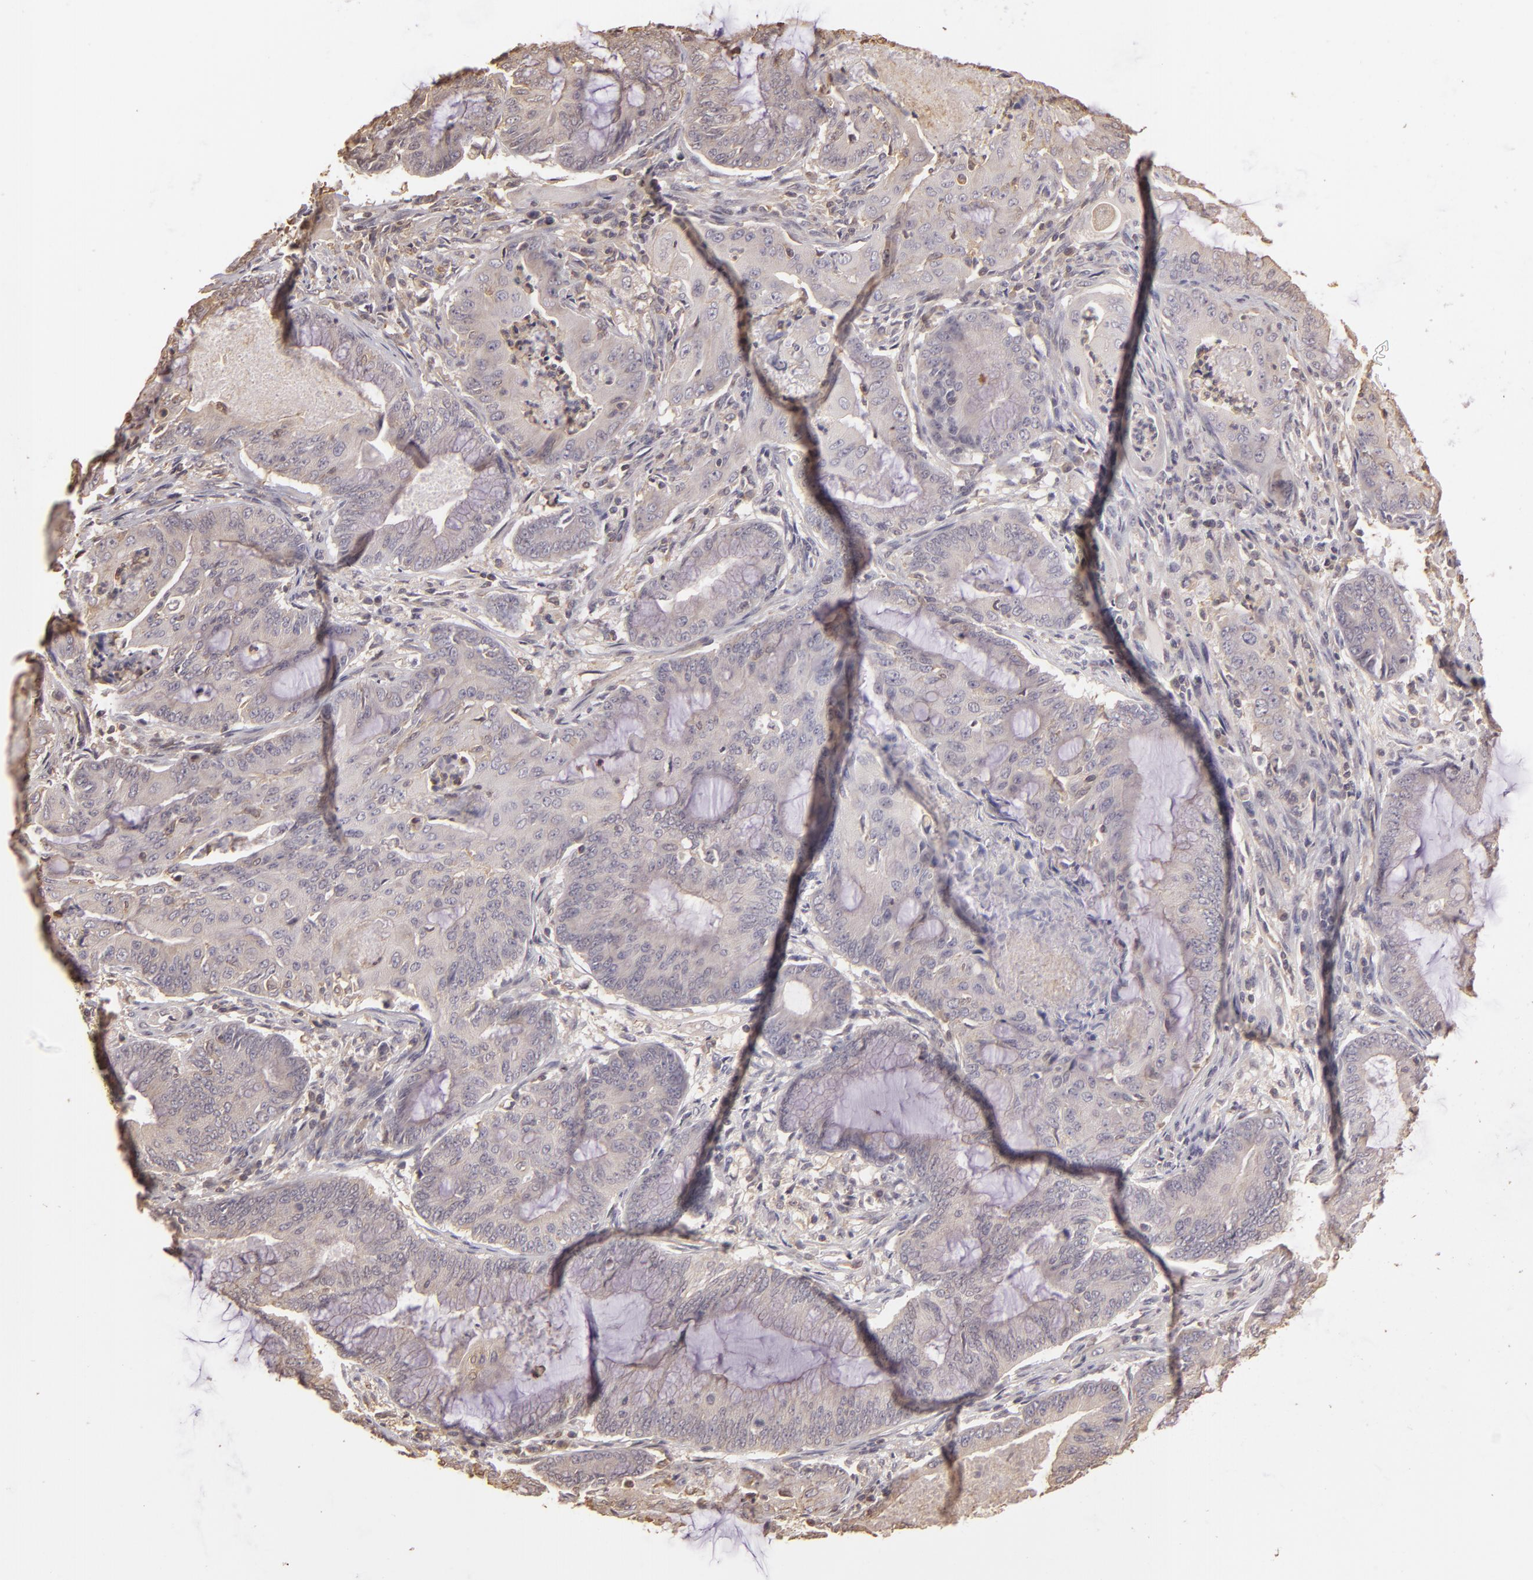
{"staining": {"intensity": "negative", "quantity": "none", "location": "none"}, "tissue": "endometrial cancer", "cell_type": "Tumor cells", "image_type": "cancer", "snomed": [{"axis": "morphology", "description": "Adenocarcinoma, NOS"}, {"axis": "topography", "description": "Endometrium"}], "caption": "Tumor cells are negative for protein expression in human endometrial cancer (adenocarcinoma).", "gene": "ARPC2", "patient": {"sex": "female", "age": 63}}